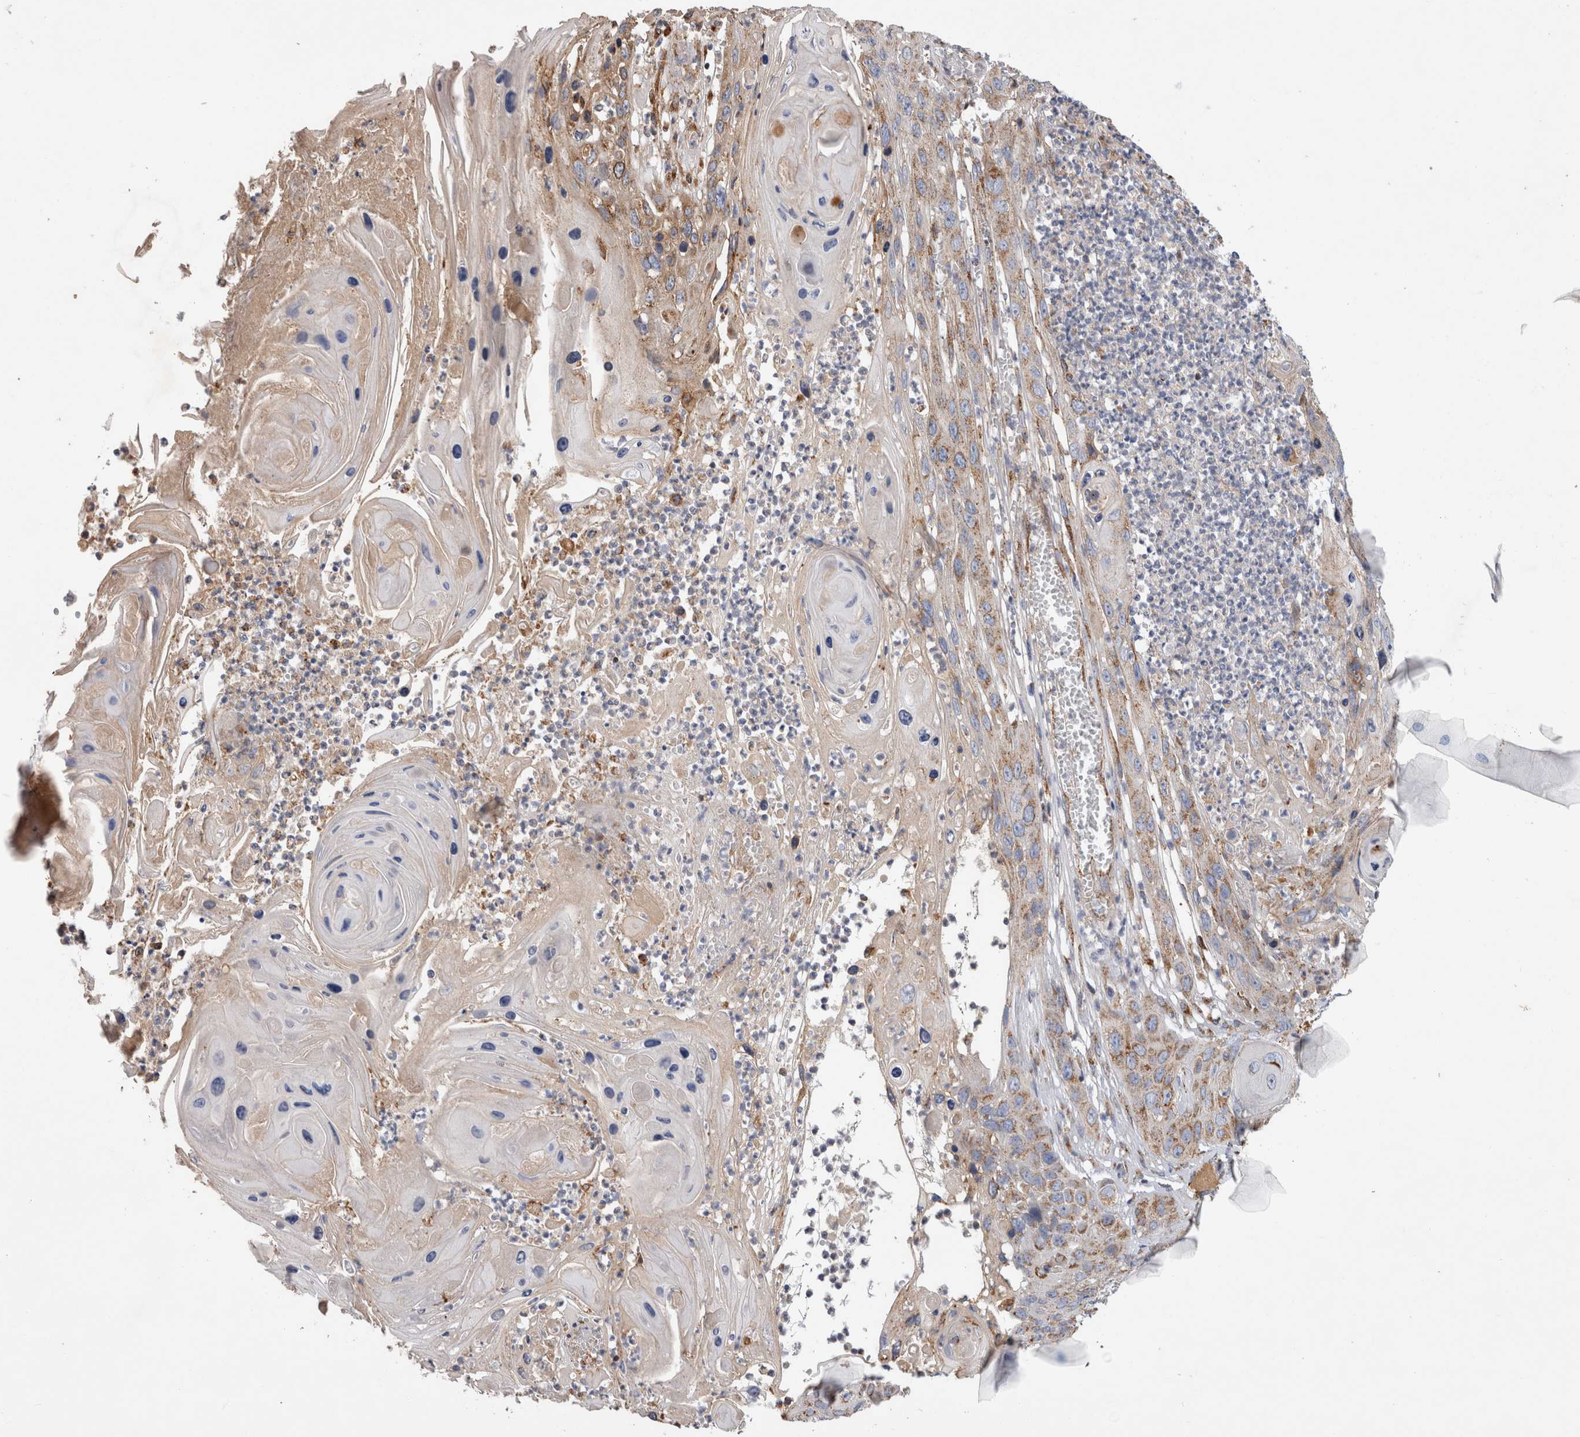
{"staining": {"intensity": "moderate", "quantity": "<25%", "location": "cytoplasmic/membranous"}, "tissue": "skin cancer", "cell_type": "Tumor cells", "image_type": "cancer", "snomed": [{"axis": "morphology", "description": "Squamous cell carcinoma, NOS"}, {"axis": "topography", "description": "Skin"}], "caption": "Tumor cells reveal low levels of moderate cytoplasmic/membranous staining in approximately <25% of cells in human squamous cell carcinoma (skin). The staining was performed using DAB, with brown indicating positive protein expression. Nuclei are stained blue with hematoxylin.", "gene": "IARS2", "patient": {"sex": "male", "age": 55}}